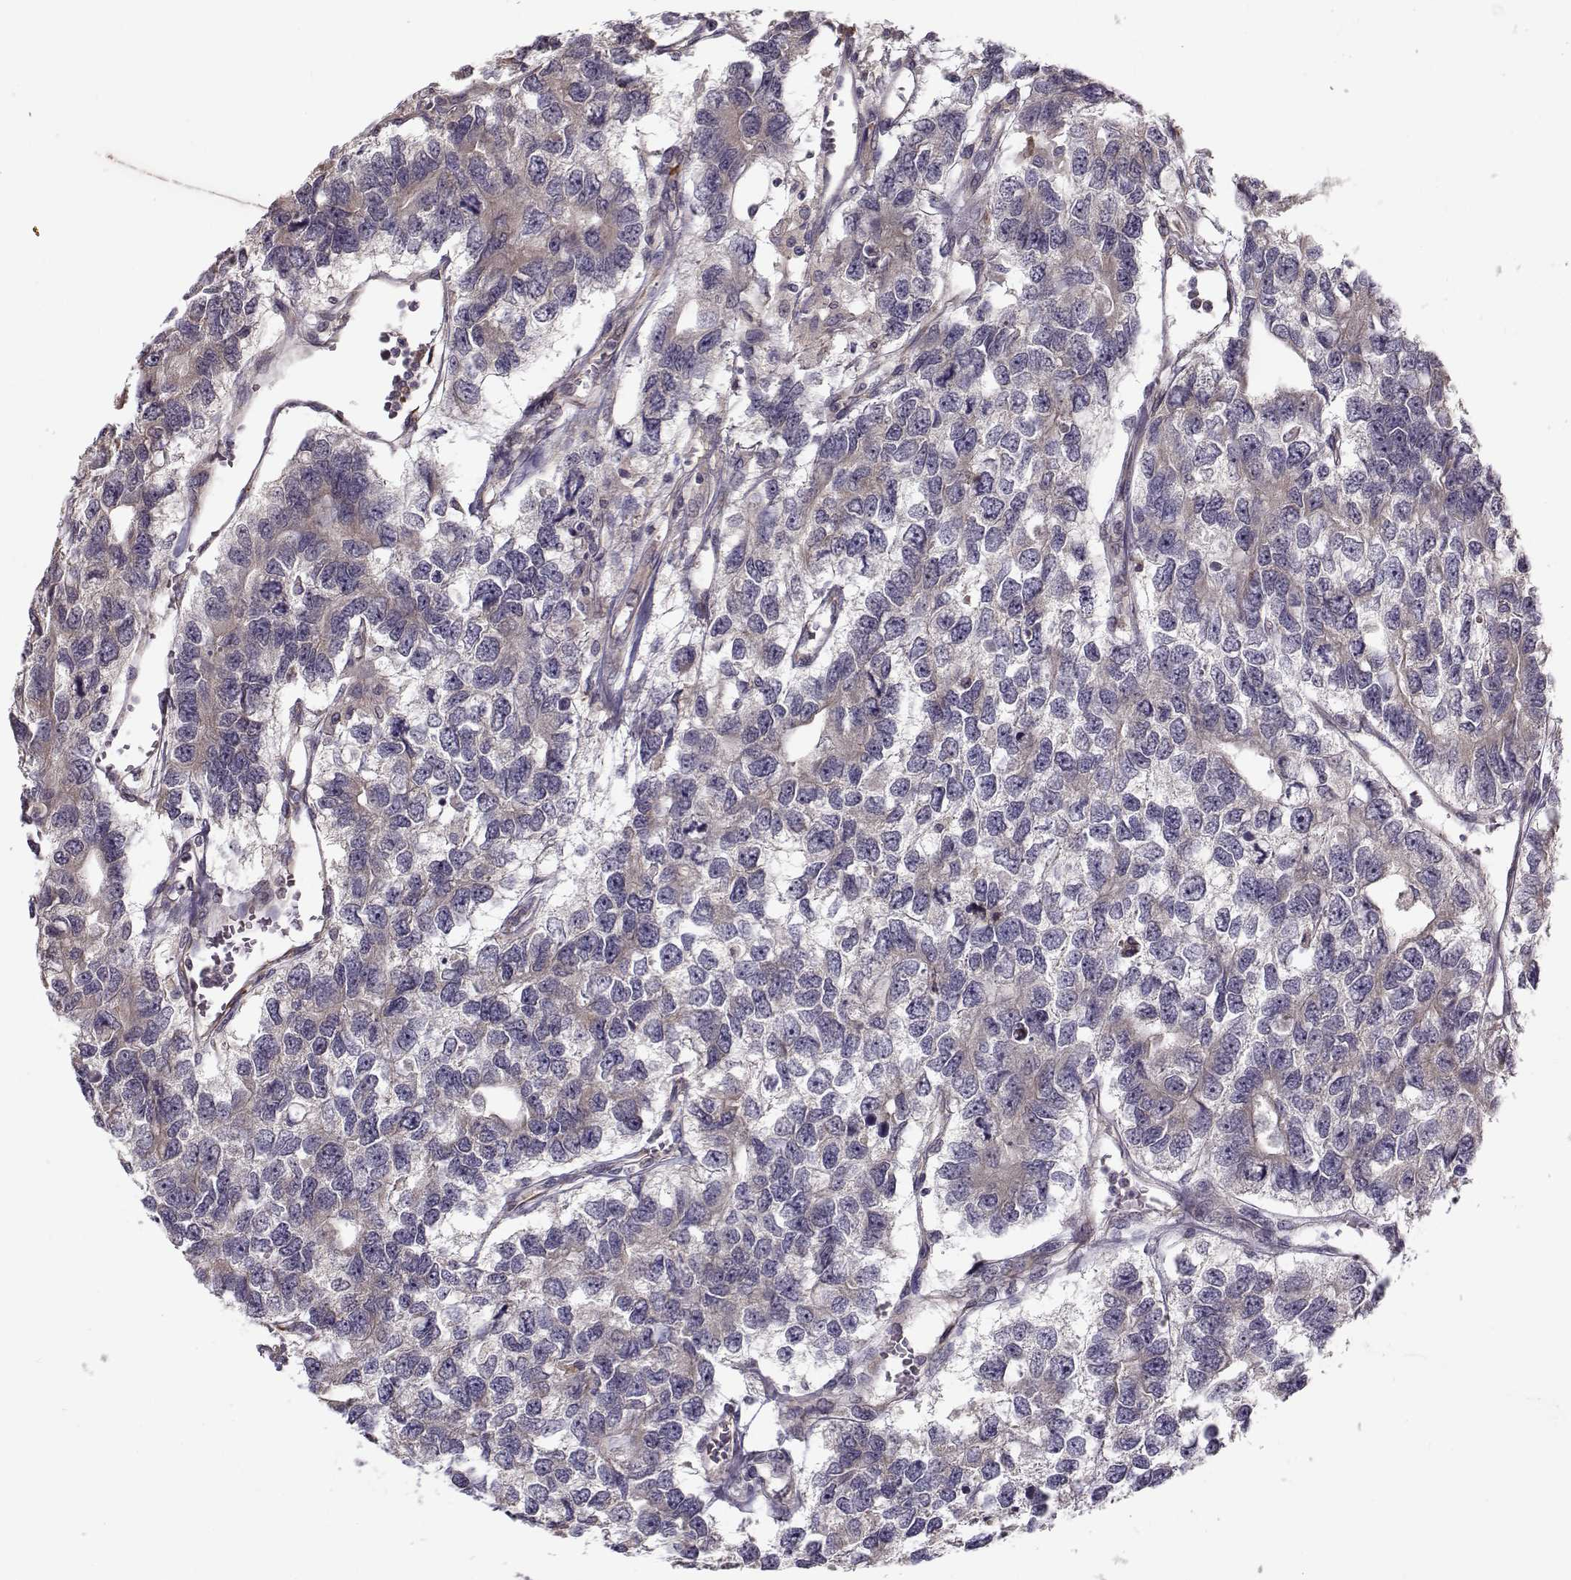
{"staining": {"intensity": "negative", "quantity": "none", "location": "none"}, "tissue": "testis cancer", "cell_type": "Tumor cells", "image_type": "cancer", "snomed": [{"axis": "morphology", "description": "Seminoma, NOS"}, {"axis": "topography", "description": "Testis"}], "caption": "Immunohistochemistry (IHC) micrograph of neoplastic tissue: testis cancer (seminoma) stained with DAB shows no significant protein staining in tumor cells.", "gene": "ENTPD8", "patient": {"sex": "male", "age": 52}}